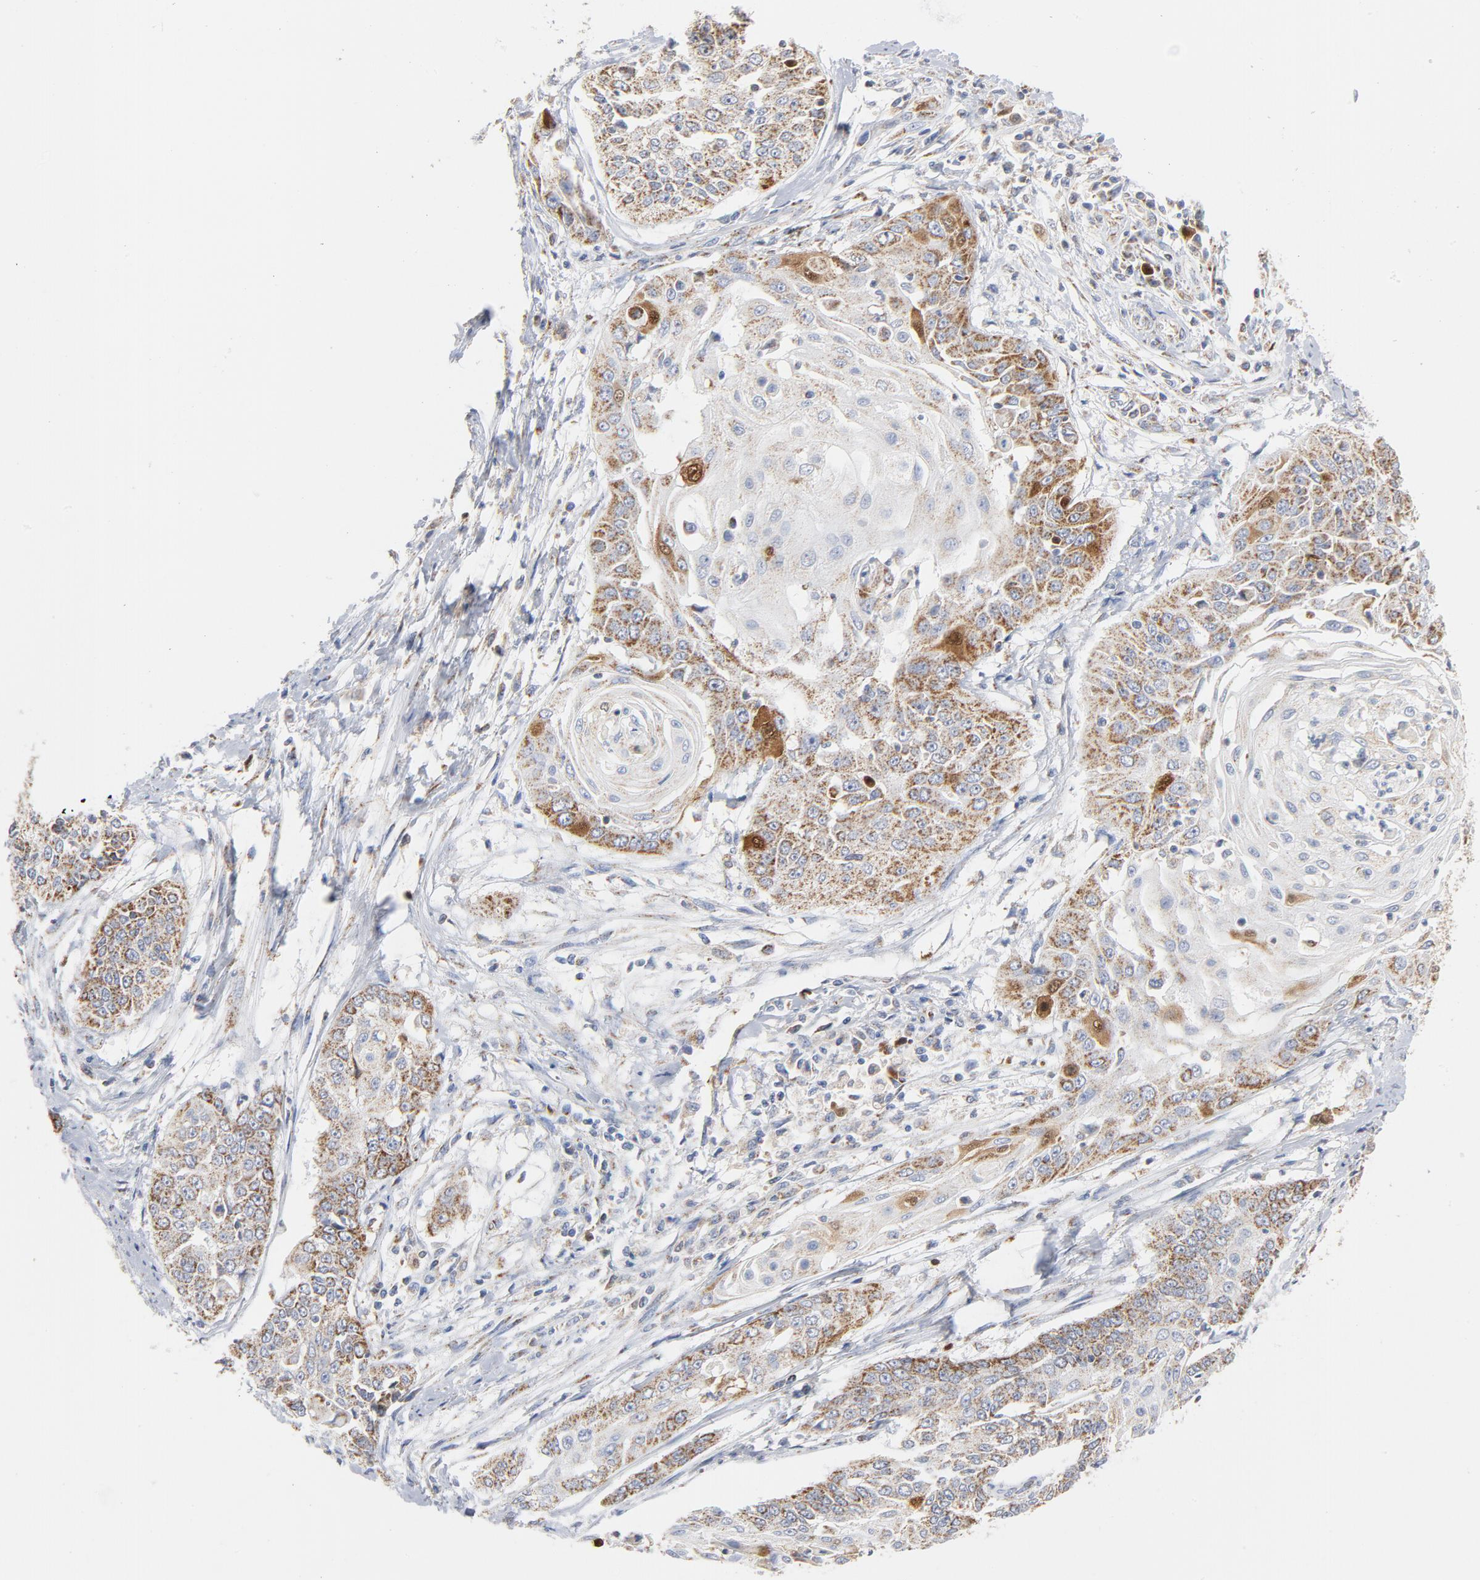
{"staining": {"intensity": "moderate", "quantity": ">75%", "location": "cytoplasmic/membranous"}, "tissue": "cervical cancer", "cell_type": "Tumor cells", "image_type": "cancer", "snomed": [{"axis": "morphology", "description": "Squamous cell carcinoma, NOS"}, {"axis": "topography", "description": "Cervix"}], "caption": "Immunohistochemistry (DAB) staining of cervical cancer (squamous cell carcinoma) demonstrates moderate cytoplasmic/membranous protein staining in approximately >75% of tumor cells. (Stains: DAB (3,3'-diaminobenzidine) in brown, nuclei in blue, Microscopy: brightfield microscopy at high magnification).", "gene": "DIABLO", "patient": {"sex": "female", "age": 64}}